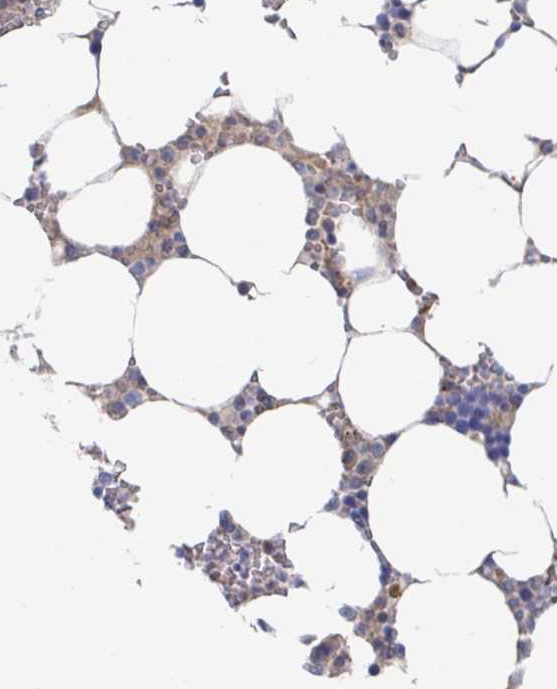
{"staining": {"intensity": "negative", "quantity": "none", "location": "none"}, "tissue": "bone marrow", "cell_type": "Hematopoietic cells", "image_type": "normal", "snomed": [{"axis": "morphology", "description": "Normal tissue, NOS"}, {"axis": "topography", "description": "Bone marrow"}], "caption": "Immunohistochemistry histopathology image of normal human bone marrow stained for a protein (brown), which reveals no positivity in hematopoietic cells. (DAB (3,3'-diaminobenzidine) immunohistochemistry visualized using brightfield microscopy, high magnification).", "gene": "GPR148", "patient": {"sex": "male", "age": 64}}